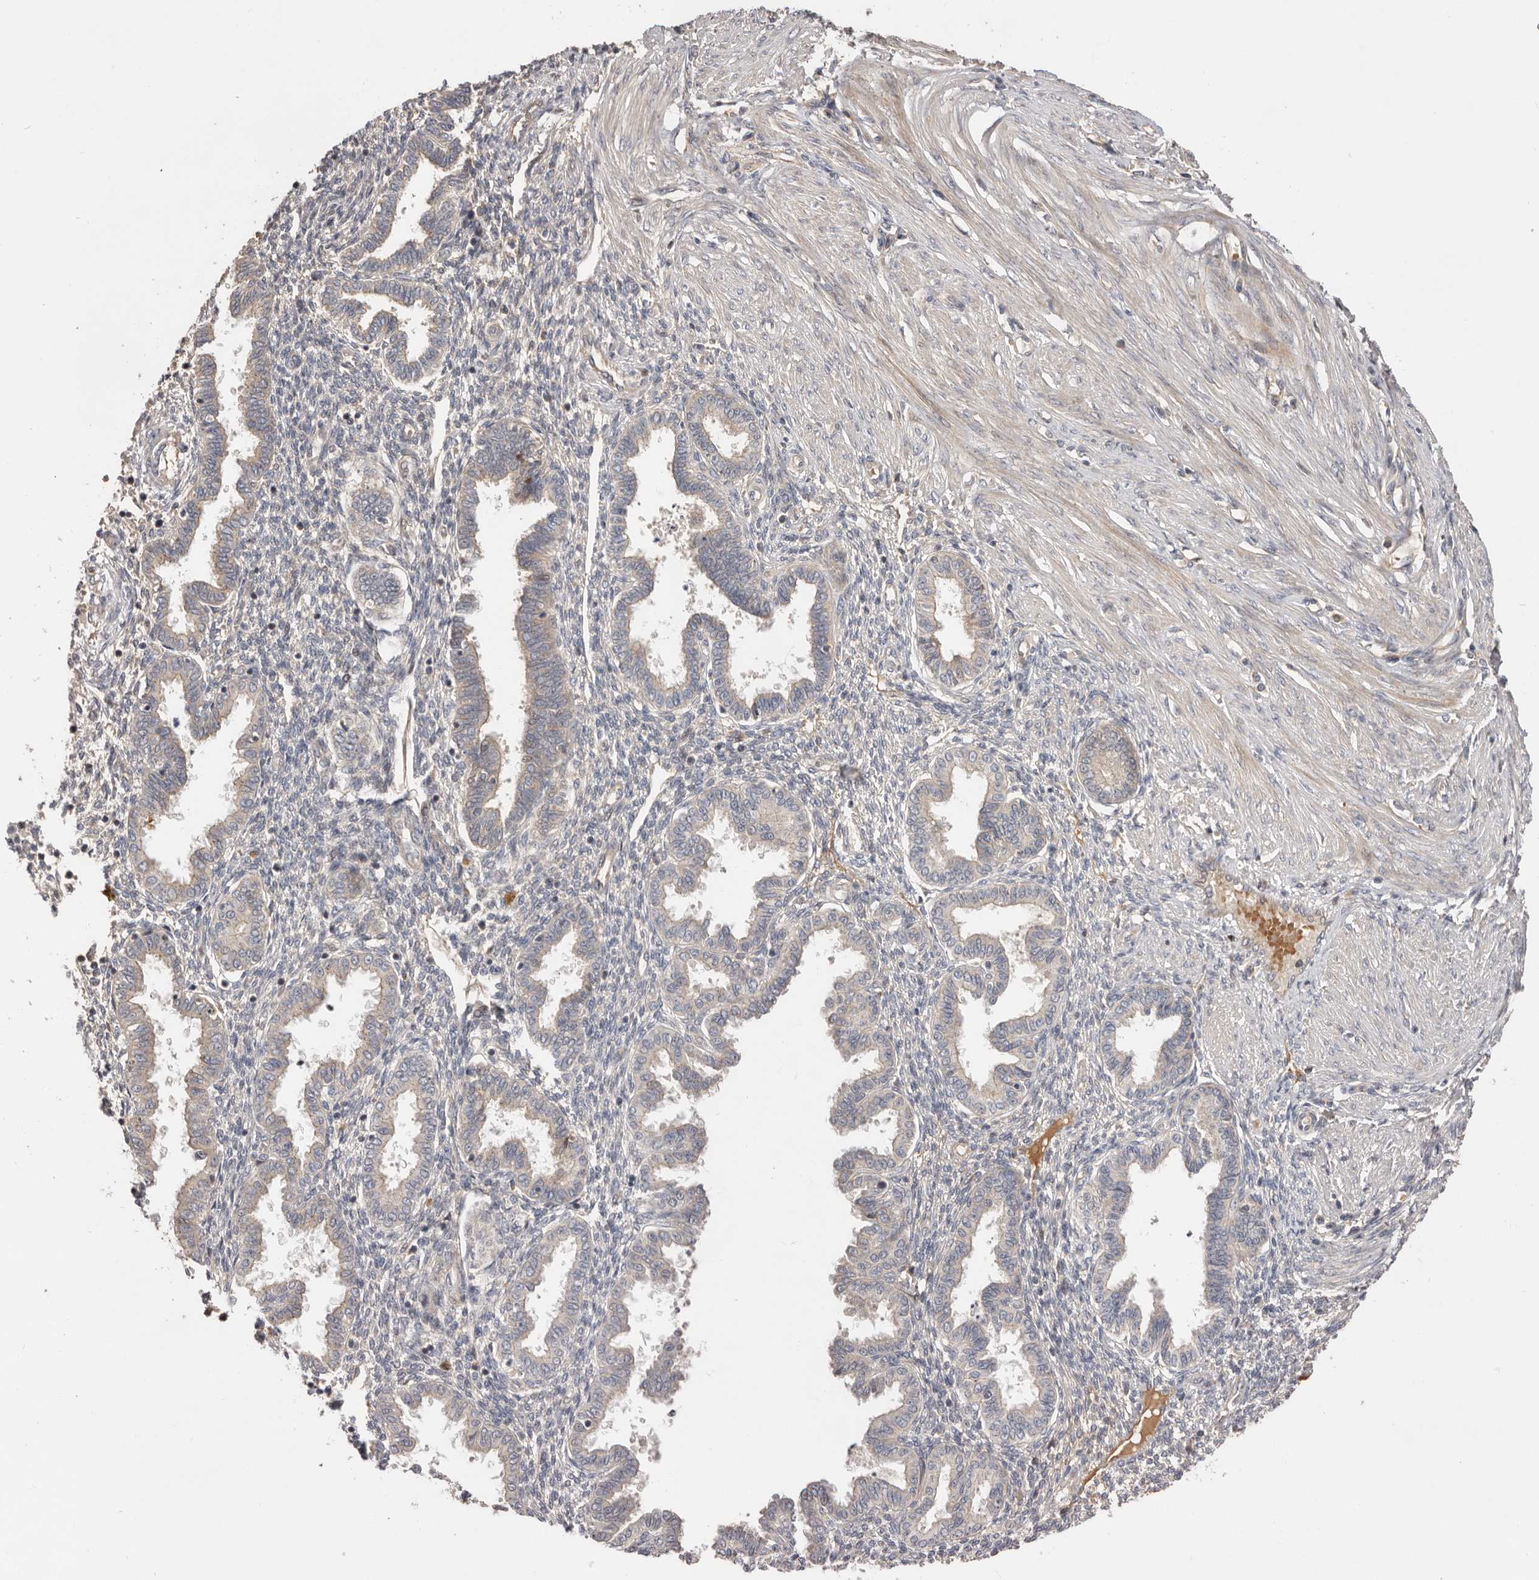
{"staining": {"intensity": "moderate", "quantity": "<25%", "location": "cytoplasmic/membranous"}, "tissue": "endometrium", "cell_type": "Cells in endometrial stroma", "image_type": "normal", "snomed": [{"axis": "morphology", "description": "Normal tissue, NOS"}, {"axis": "topography", "description": "Endometrium"}], "caption": "The photomicrograph reveals staining of benign endometrium, revealing moderate cytoplasmic/membranous protein expression (brown color) within cells in endometrial stroma.", "gene": "DOP1A", "patient": {"sex": "female", "age": 33}}